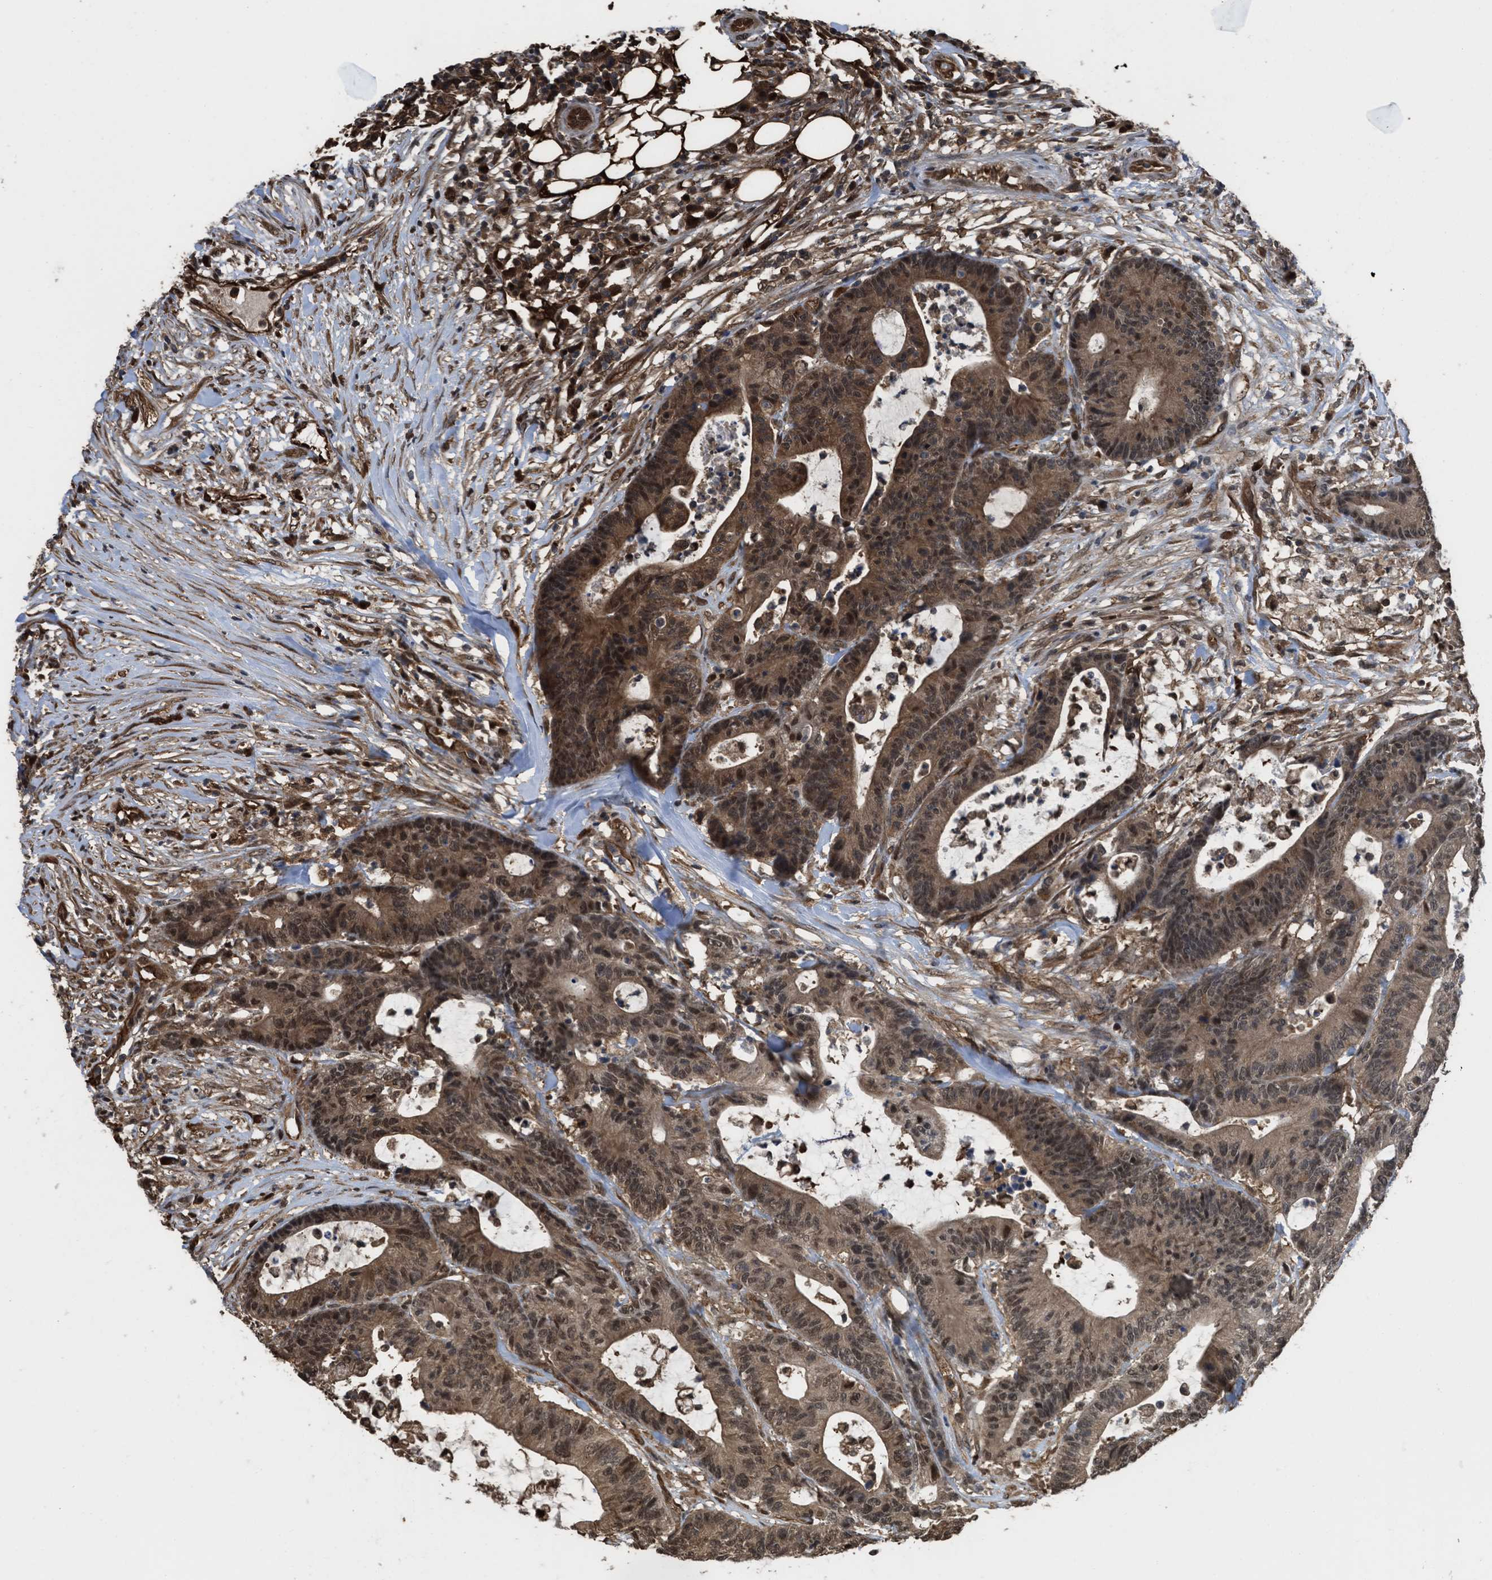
{"staining": {"intensity": "moderate", "quantity": ">75%", "location": "cytoplasmic/membranous,nuclear"}, "tissue": "colorectal cancer", "cell_type": "Tumor cells", "image_type": "cancer", "snomed": [{"axis": "morphology", "description": "Adenocarcinoma, NOS"}, {"axis": "topography", "description": "Colon"}], "caption": "Colorectal adenocarcinoma stained for a protein exhibits moderate cytoplasmic/membranous and nuclear positivity in tumor cells.", "gene": "YWHAG", "patient": {"sex": "female", "age": 84}}